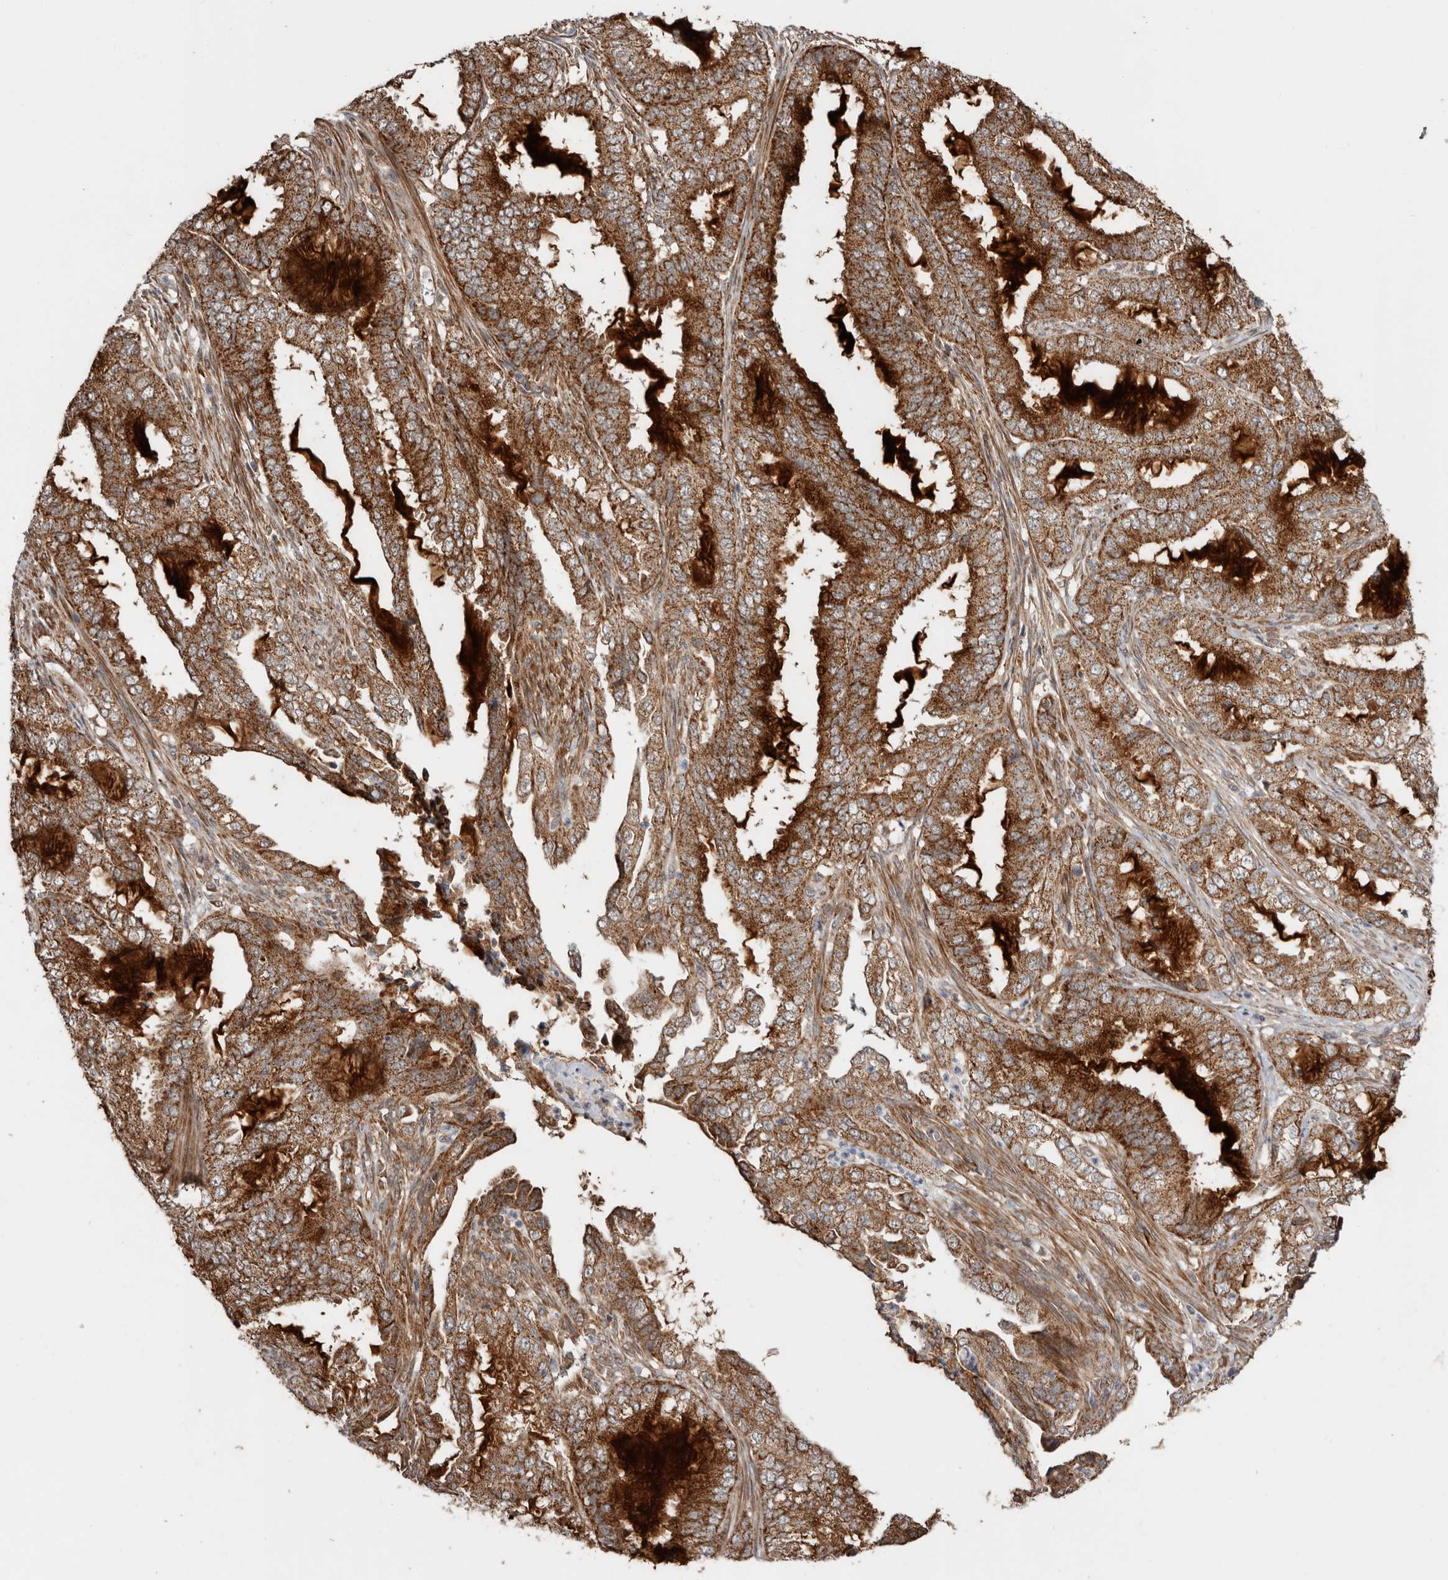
{"staining": {"intensity": "strong", "quantity": ">75%", "location": "cytoplasmic/membranous"}, "tissue": "endometrial cancer", "cell_type": "Tumor cells", "image_type": "cancer", "snomed": [{"axis": "morphology", "description": "Adenocarcinoma, NOS"}, {"axis": "topography", "description": "Endometrium"}], "caption": "Immunohistochemical staining of adenocarcinoma (endometrial) reveals high levels of strong cytoplasmic/membranous staining in approximately >75% of tumor cells. (IHC, brightfield microscopy, high magnification).", "gene": "PROKR1", "patient": {"sex": "female", "age": 51}}